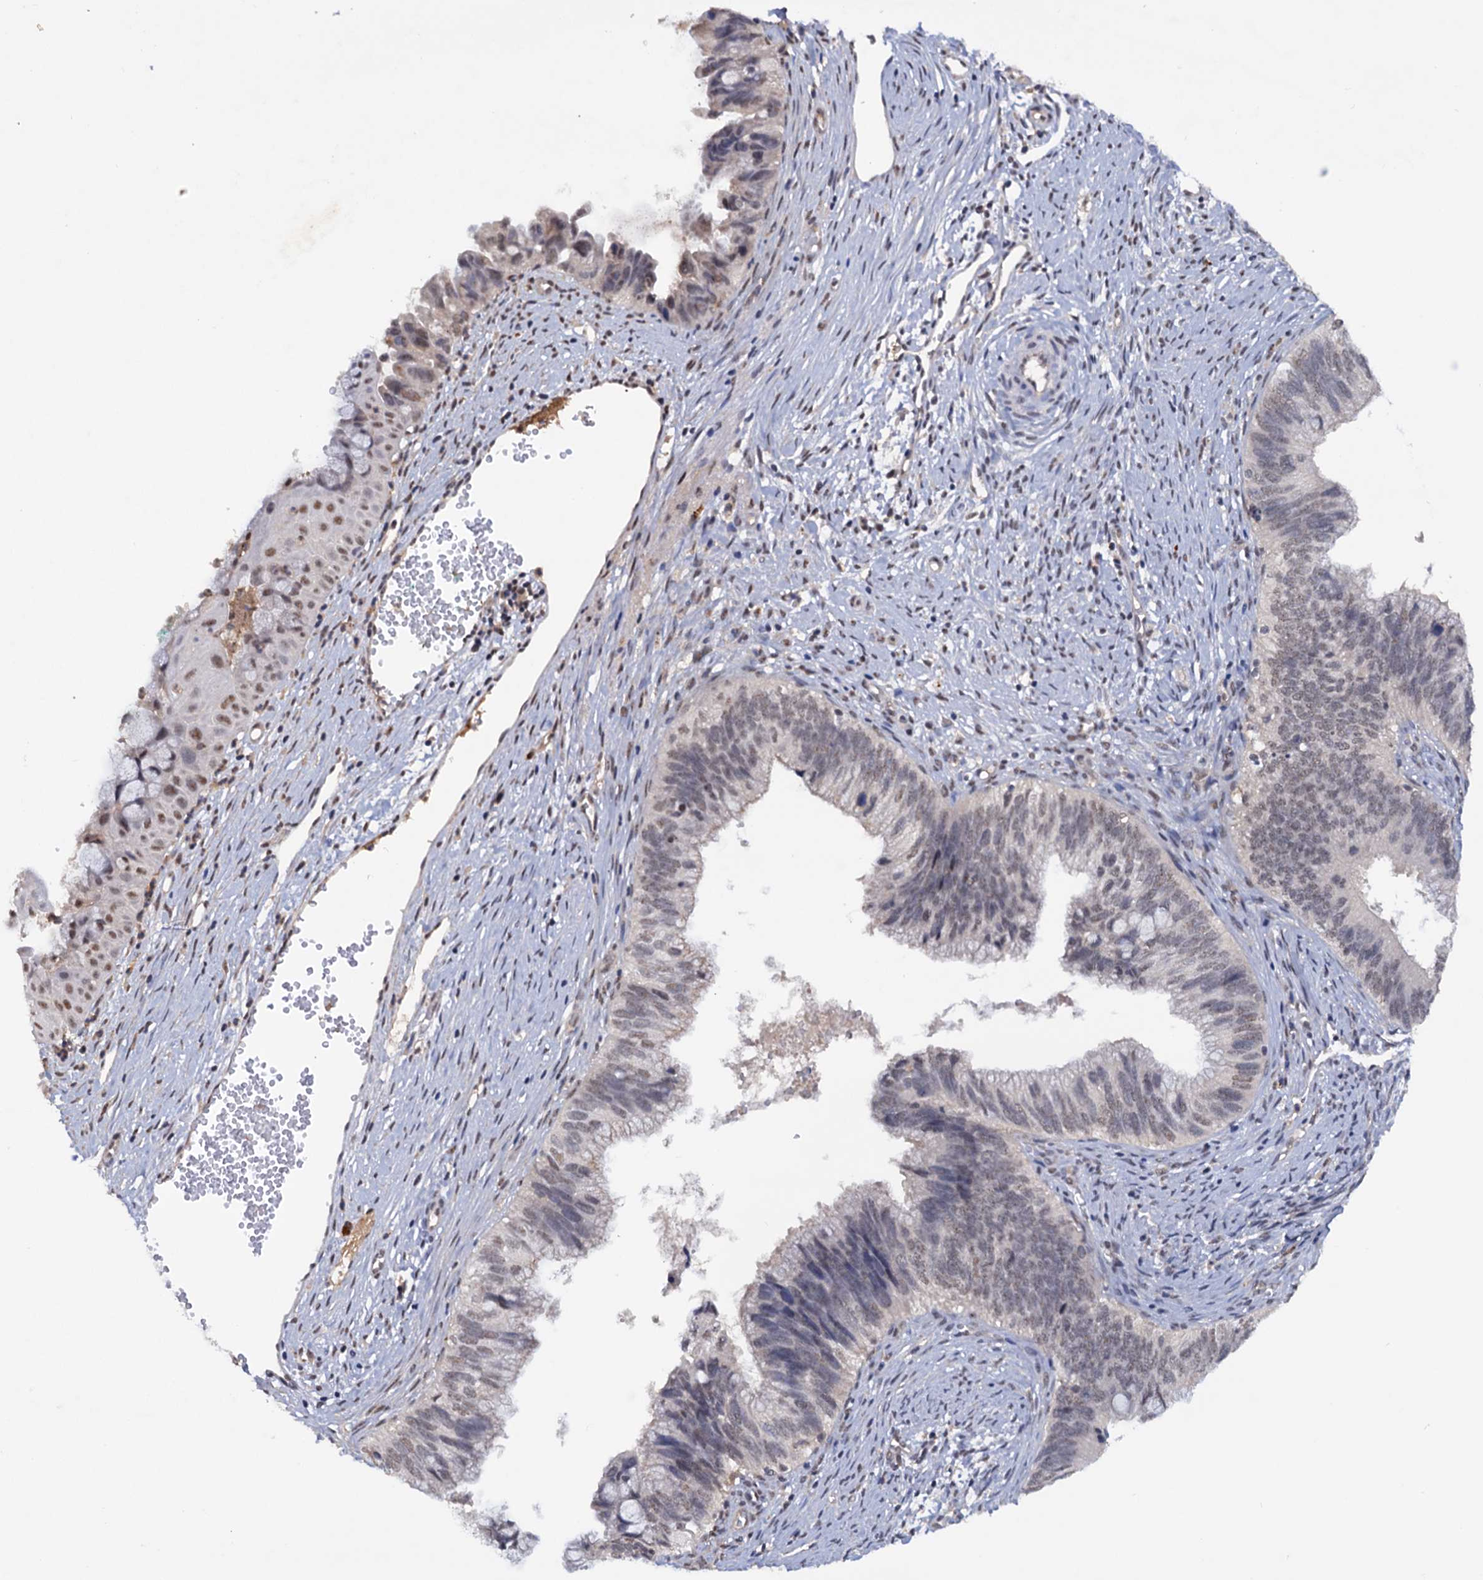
{"staining": {"intensity": "moderate", "quantity": "<25%", "location": "nuclear"}, "tissue": "cervical cancer", "cell_type": "Tumor cells", "image_type": "cancer", "snomed": [{"axis": "morphology", "description": "Adenocarcinoma, NOS"}, {"axis": "topography", "description": "Cervix"}], "caption": "Brown immunohistochemical staining in human adenocarcinoma (cervical) demonstrates moderate nuclear positivity in approximately <25% of tumor cells.", "gene": "TBC1D12", "patient": {"sex": "female", "age": 42}}